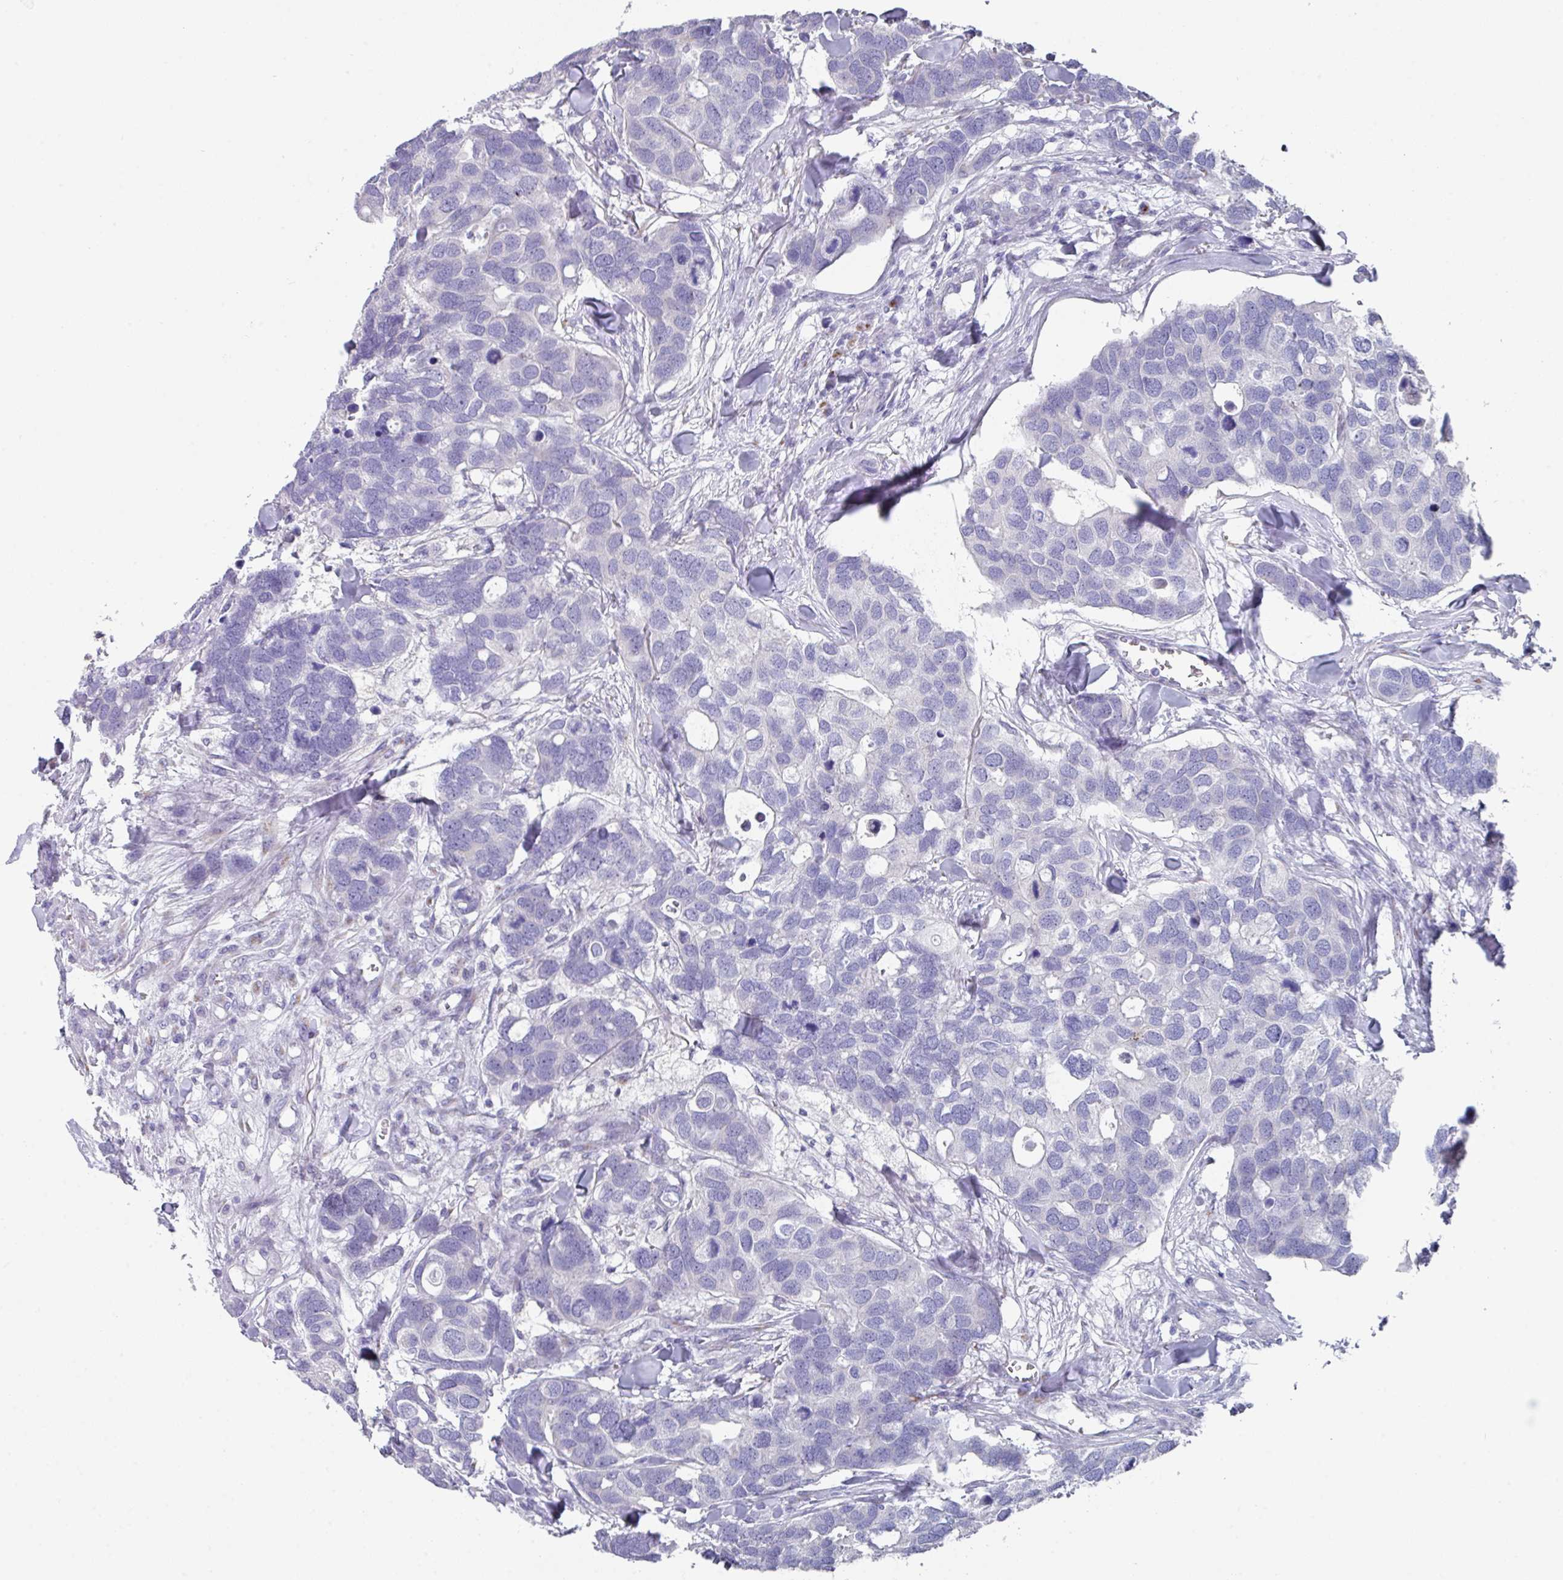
{"staining": {"intensity": "negative", "quantity": "none", "location": "none"}, "tissue": "breast cancer", "cell_type": "Tumor cells", "image_type": "cancer", "snomed": [{"axis": "morphology", "description": "Duct carcinoma"}, {"axis": "topography", "description": "Breast"}], "caption": "This is an IHC micrograph of breast cancer. There is no positivity in tumor cells.", "gene": "VKORC1L1", "patient": {"sex": "female", "age": 83}}